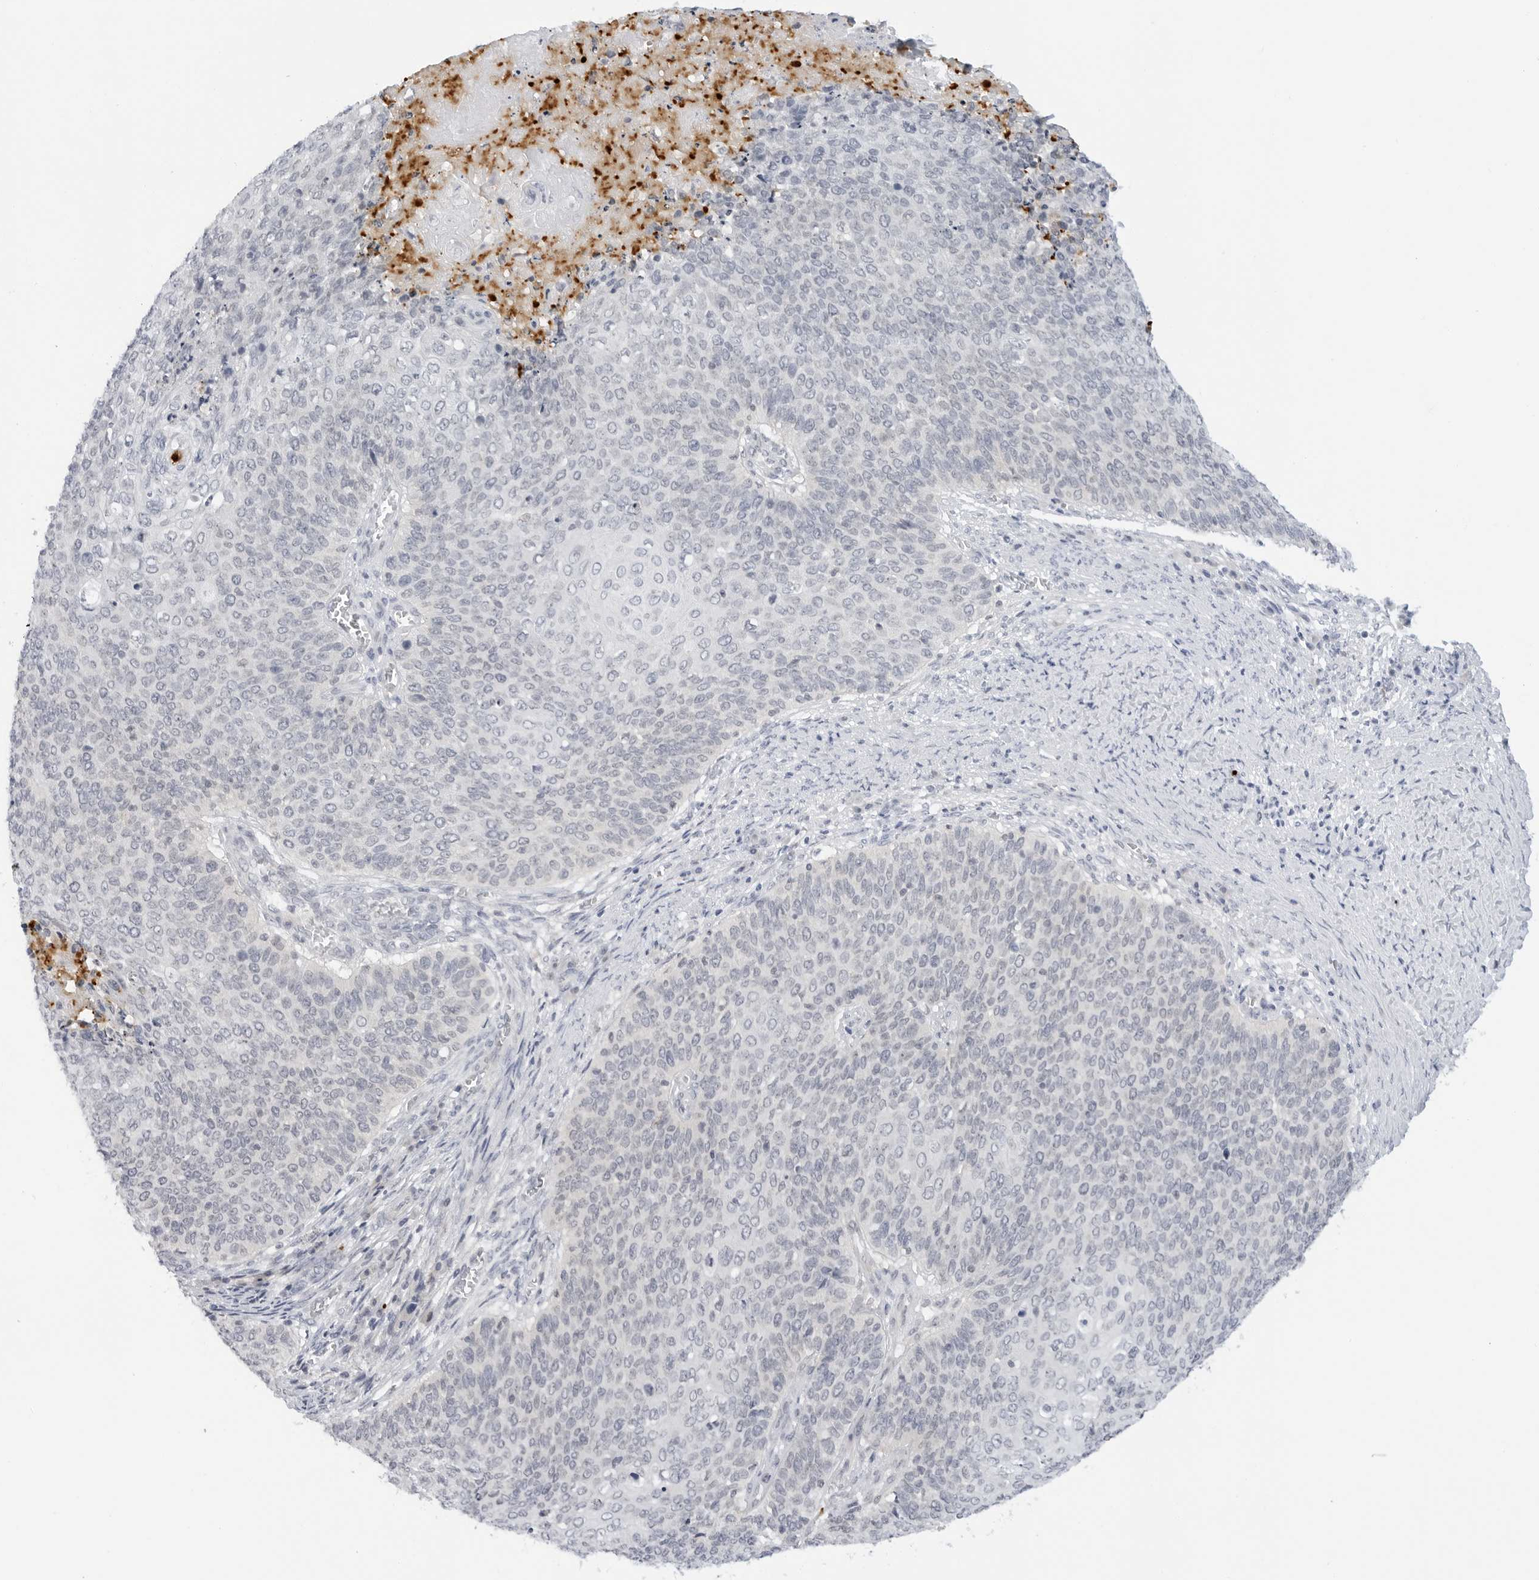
{"staining": {"intensity": "negative", "quantity": "none", "location": "none"}, "tissue": "cervical cancer", "cell_type": "Tumor cells", "image_type": "cancer", "snomed": [{"axis": "morphology", "description": "Squamous cell carcinoma, NOS"}, {"axis": "topography", "description": "Cervix"}], "caption": "Immunohistochemical staining of cervical cancer (squamous cell carcinoma) demonstrates no significant expression in tumor cells.", "gene": "MAP2K5", "patient": {"sex": "female", "age": 39}}